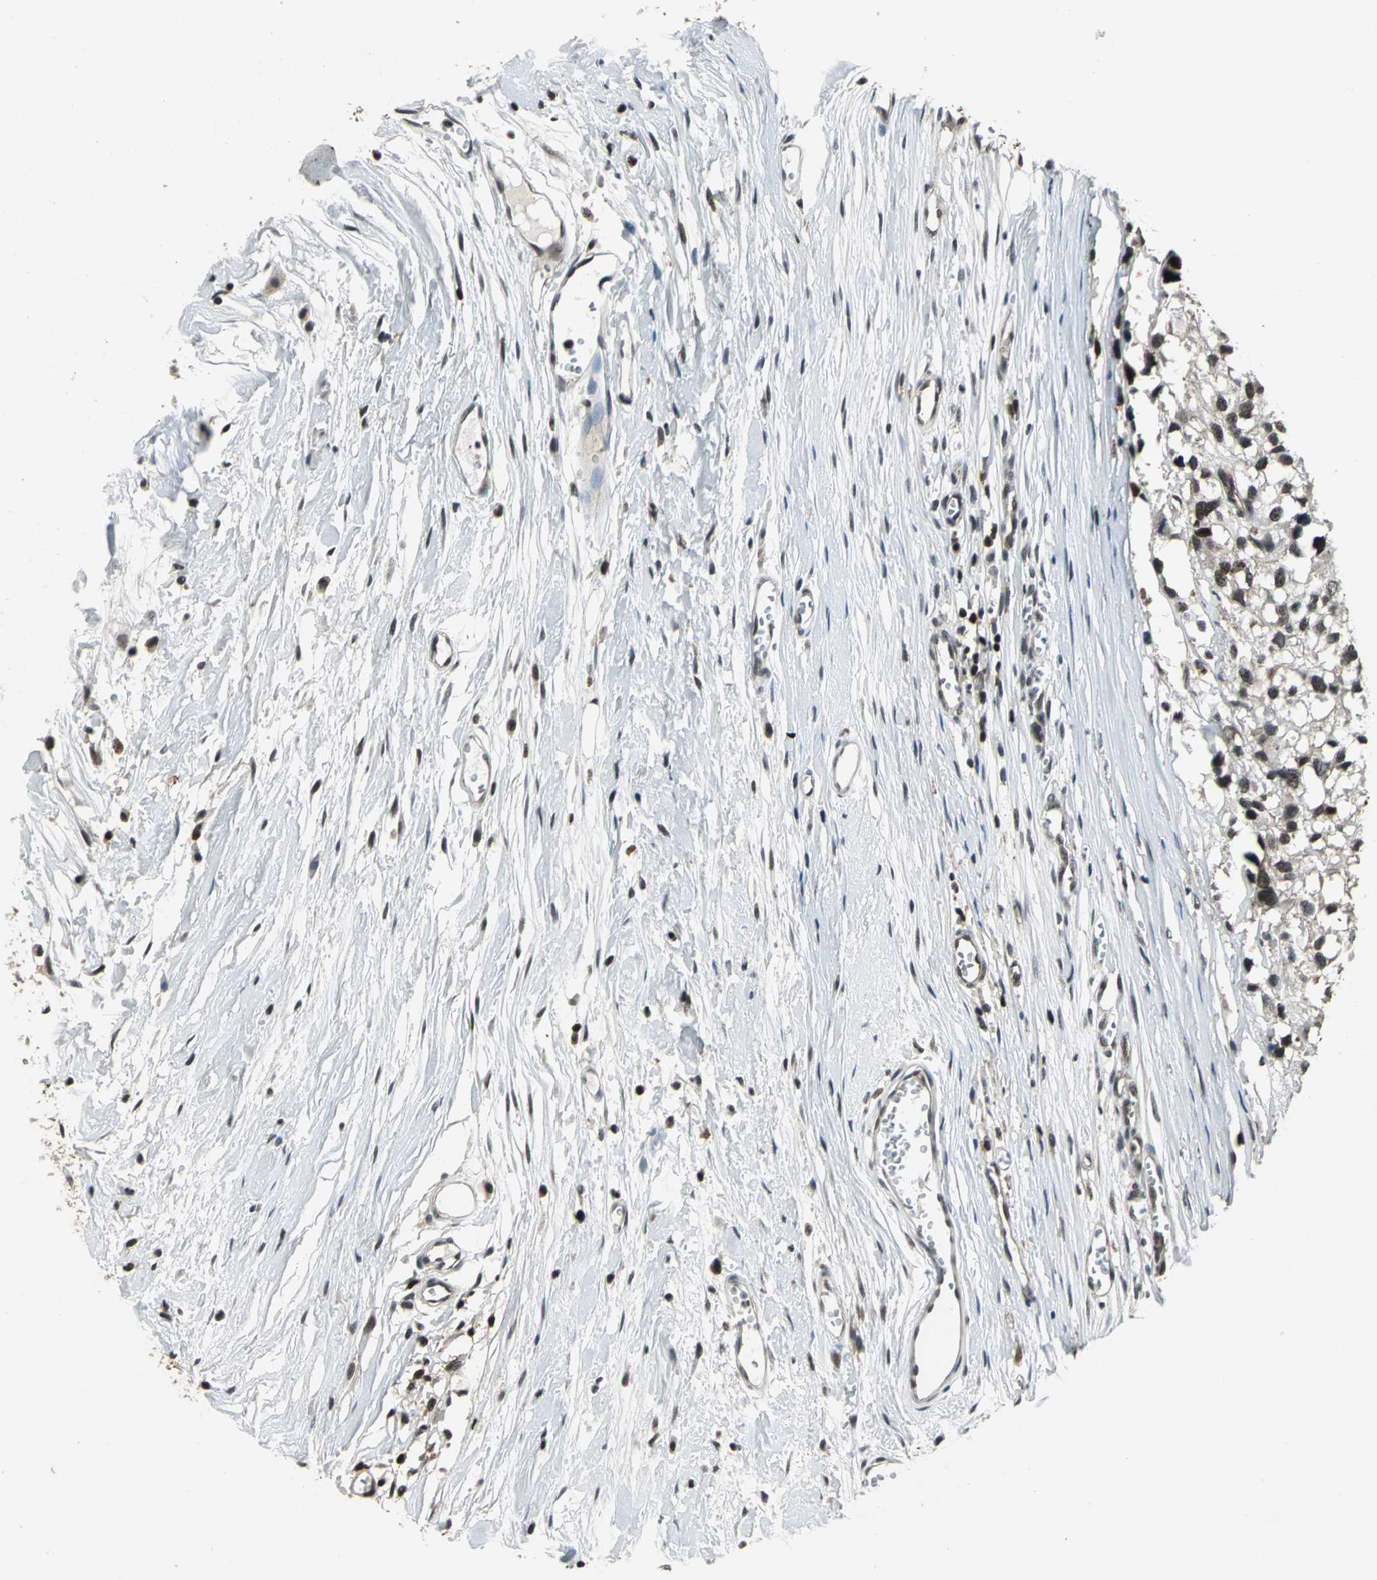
{"staining": {"intensity": "weak", "quantity": ">75%", "location": "nuclear"}, "tissue": "melanoma", "cell_type": "Tumor cells", "image_type": "cancer", "snomed": [{"axis": "morphology", "description": "Malignant melanoma, Metastatic site"}, {"axis": "topography", "description": "Lymph node"}], "caption": "Human melanoma stained with a brown dye reveals weak nuclear positive staining in about >75% of tumor cells.", "gene": "NR2C2", "patient": {"sex": "male", "age": 59}}